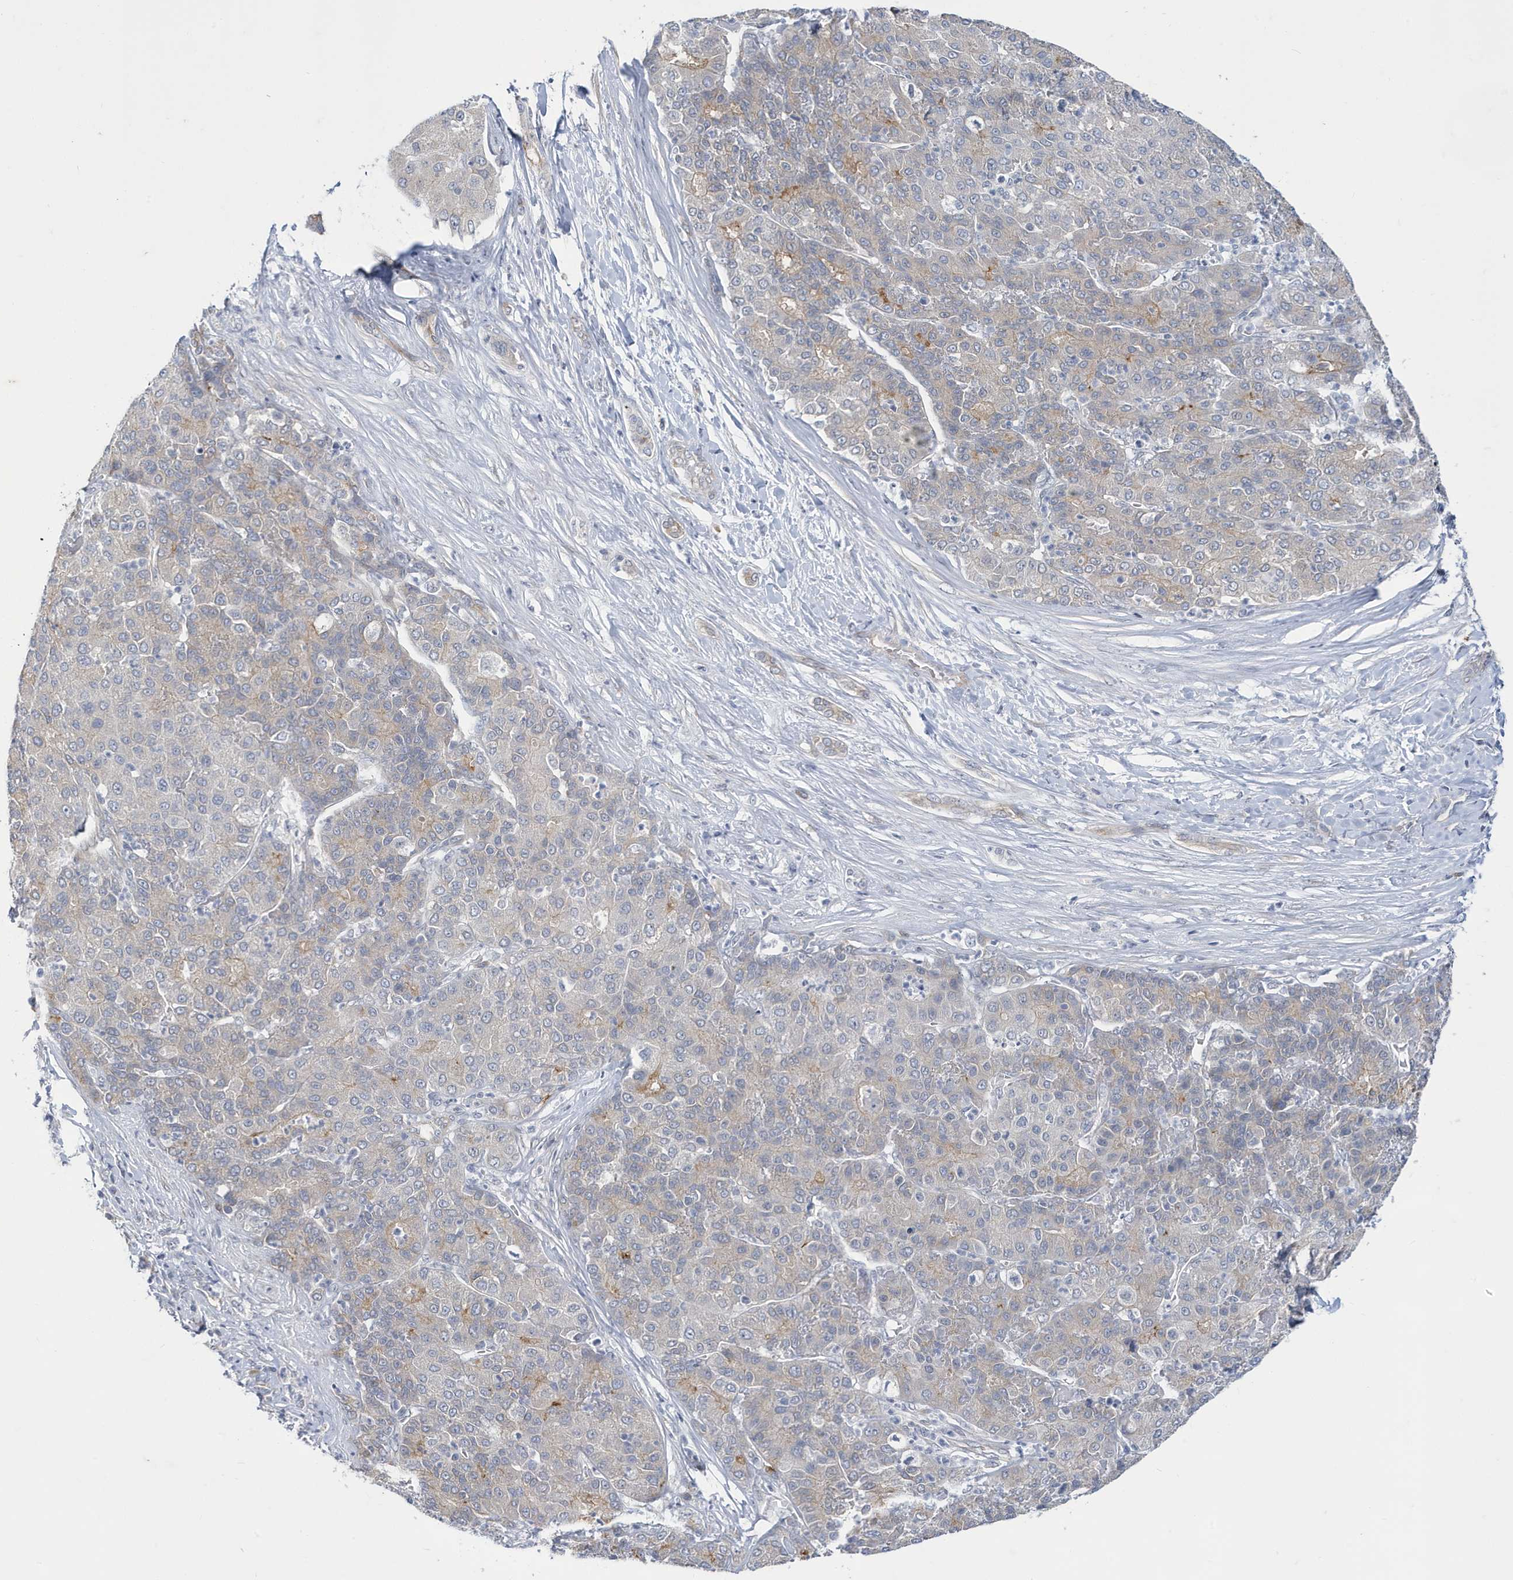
{"staining": {"intensity": "moderate", "quantity": "<25%", "location": "cytoplasmic/membranous"}, "tissue": "liver cancer", "cell_type": "Tumor cells", "image_type": "cancer", "snomed": [{"axis": "morphology", "description": "Carcinoma, Hepatocellular, NOS"}, {"axis": "topography", "description": "Liver"}], "caption": "Liver cancer (hepatocellular carcinoma) stained for a protein shows moderate cytoplasmic/membranous positivity in tumor cells.", "gene": "ZNF654", "patient": {"sex": "male", "age": 65}}